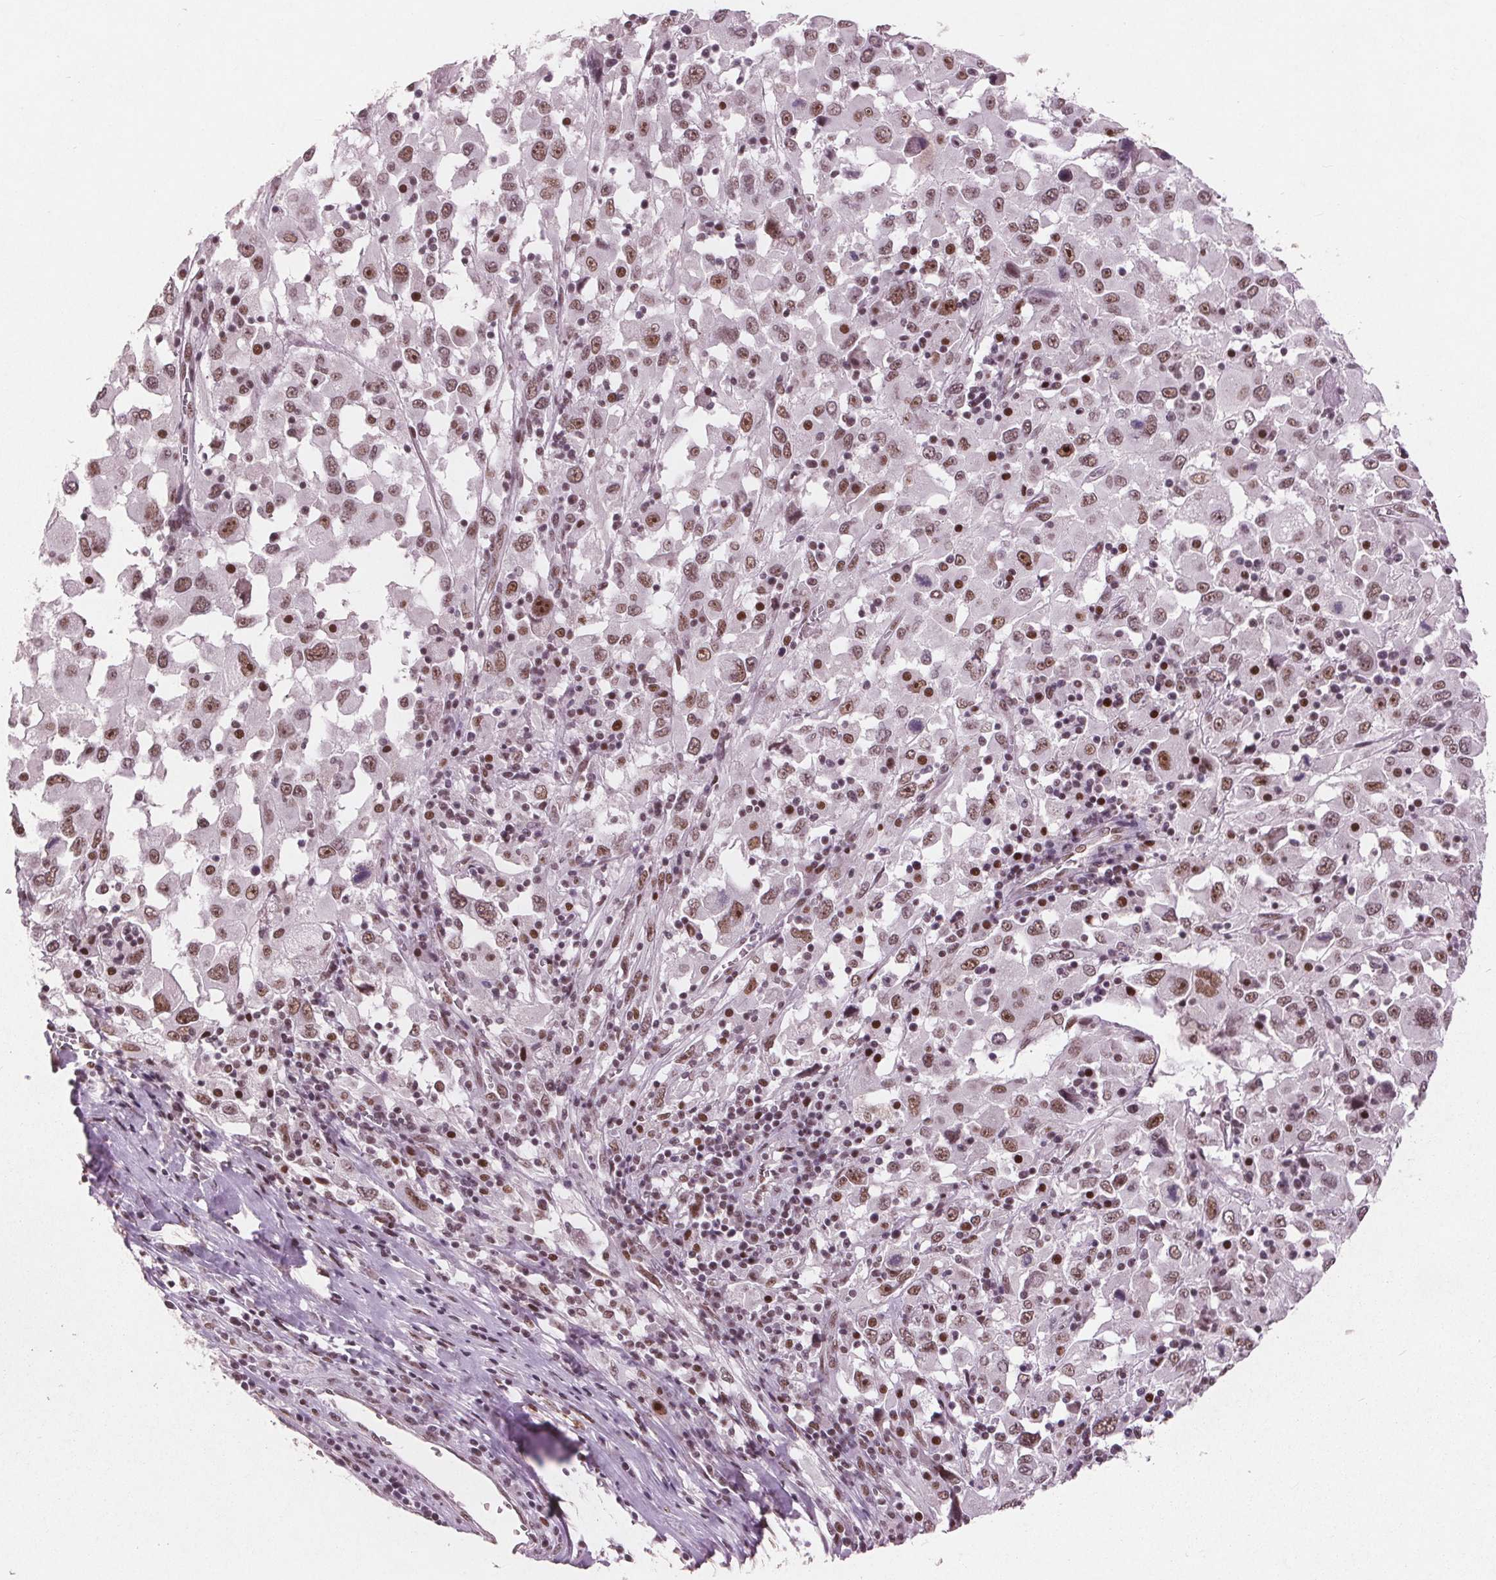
{"staining": {"intensity": "moderate", "quantity": ">75%", "location": "nuclear"}, "tissue": "melanoma", "cell_type": "Tumor cells", "image_type": "cancer", "snomed": [{"axis": "morphology", "description": "Malignant melanoma, Metastatic site"}, {"axis": "topography", "description": "Soft tissue"}], "caption": "Immunohistochemistry (IHC) (DAB) staining of melanoma reveals moderate nuclear protein staining in approximately >75% of tumor cells.", "gene": "RPS6KA2", "patient": {"sex": "male", "age": 50}}